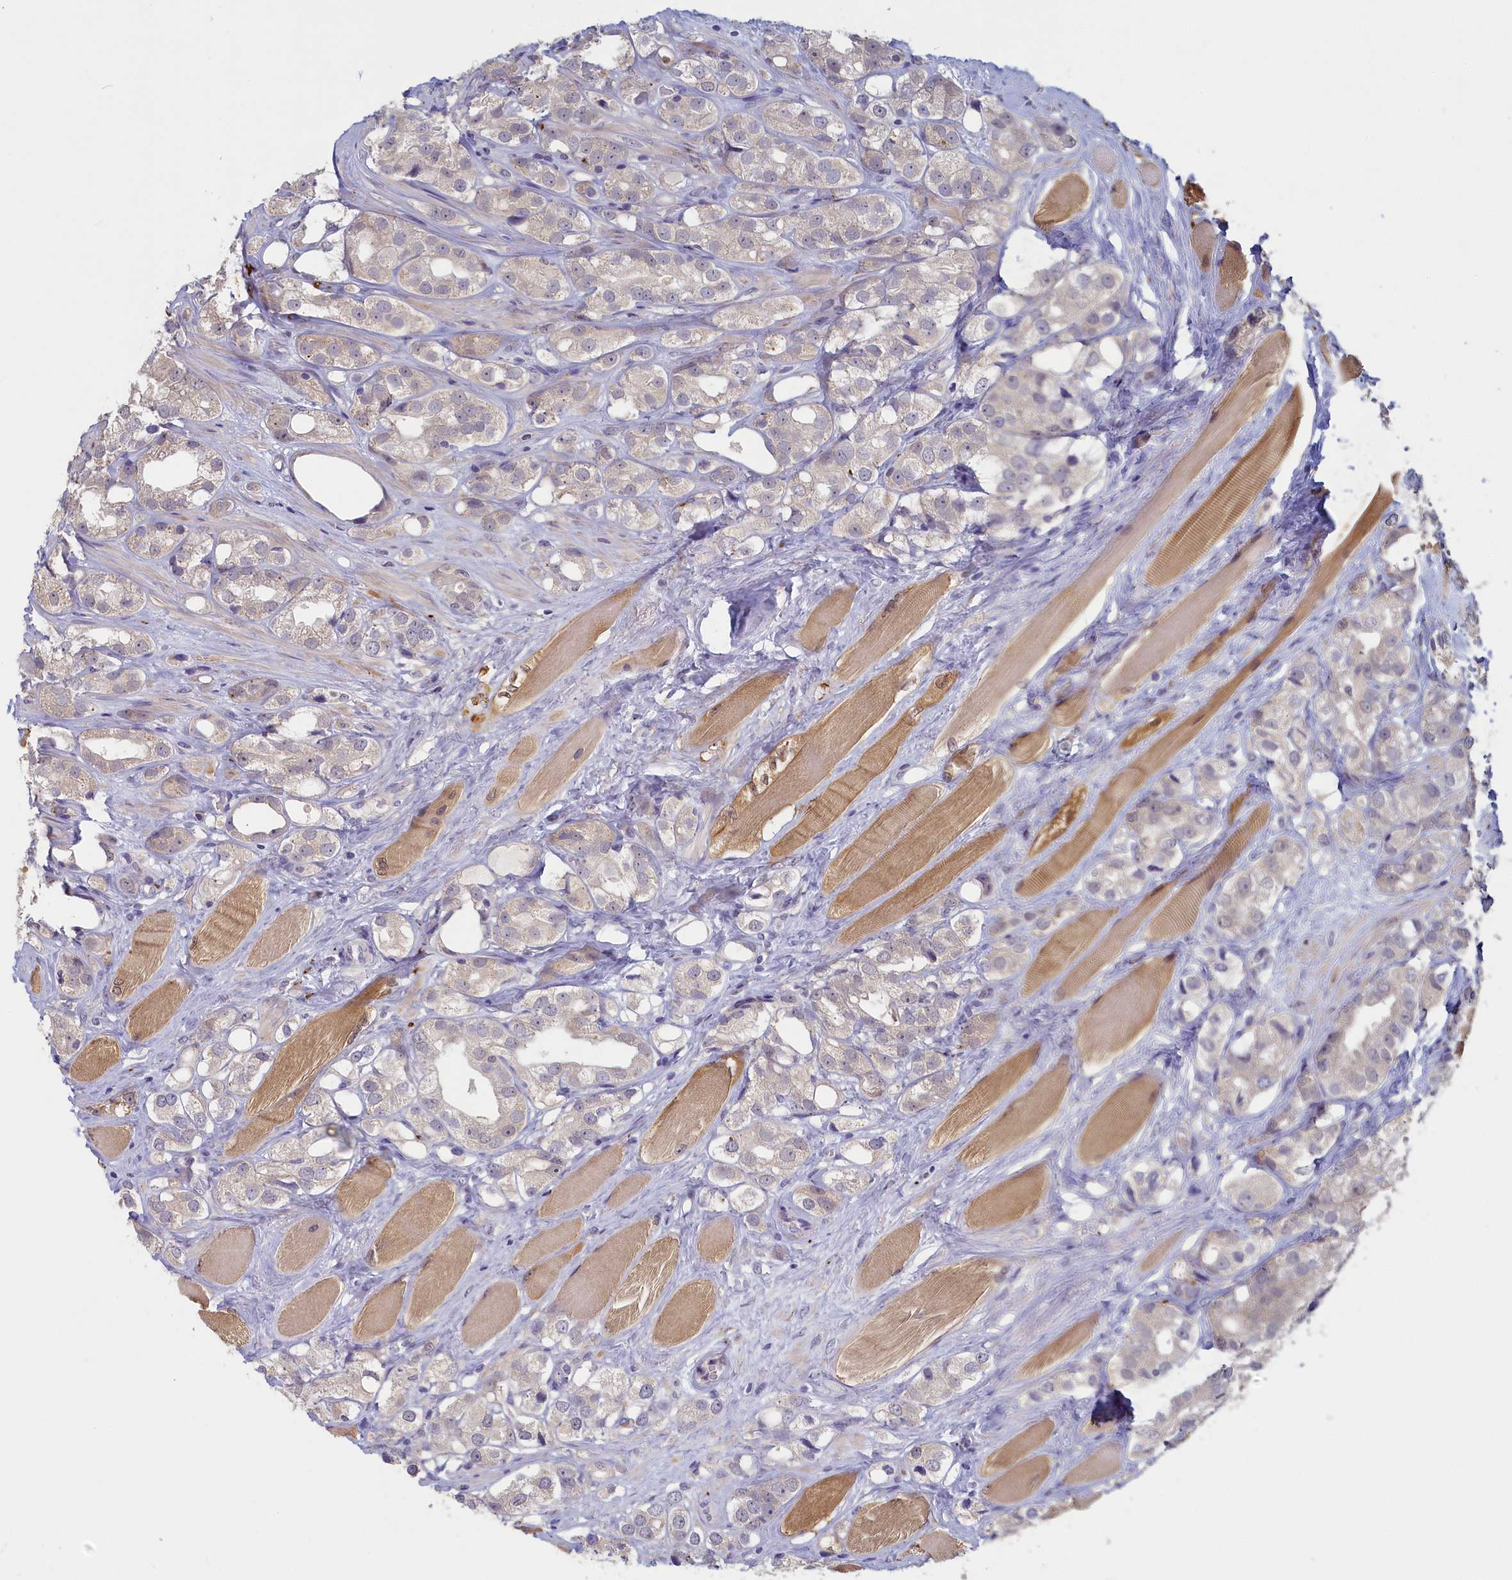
{"staining": {"intensity": "negative", "quantity": "none", "location": "none"}, "tissue": "prostate cancer", "cell_type": "Tumor cells", "image_type": "cancer", "snomed": [{"axis": "morphology", "description": "Adenocarcinoma, NOS"}, {"axis": "topography", "description": "Prostate"}], "caption": "DAB (3,3'-diaminobenzidine) immunohistochemical staining of human prostate cancer demonstrates no significant staining in tumor cells. (Immunohistochemistry, brightfield microscopy, high magnification).", "gene": "UCHL3", "patient": {"sex": "male", "age": 79}}